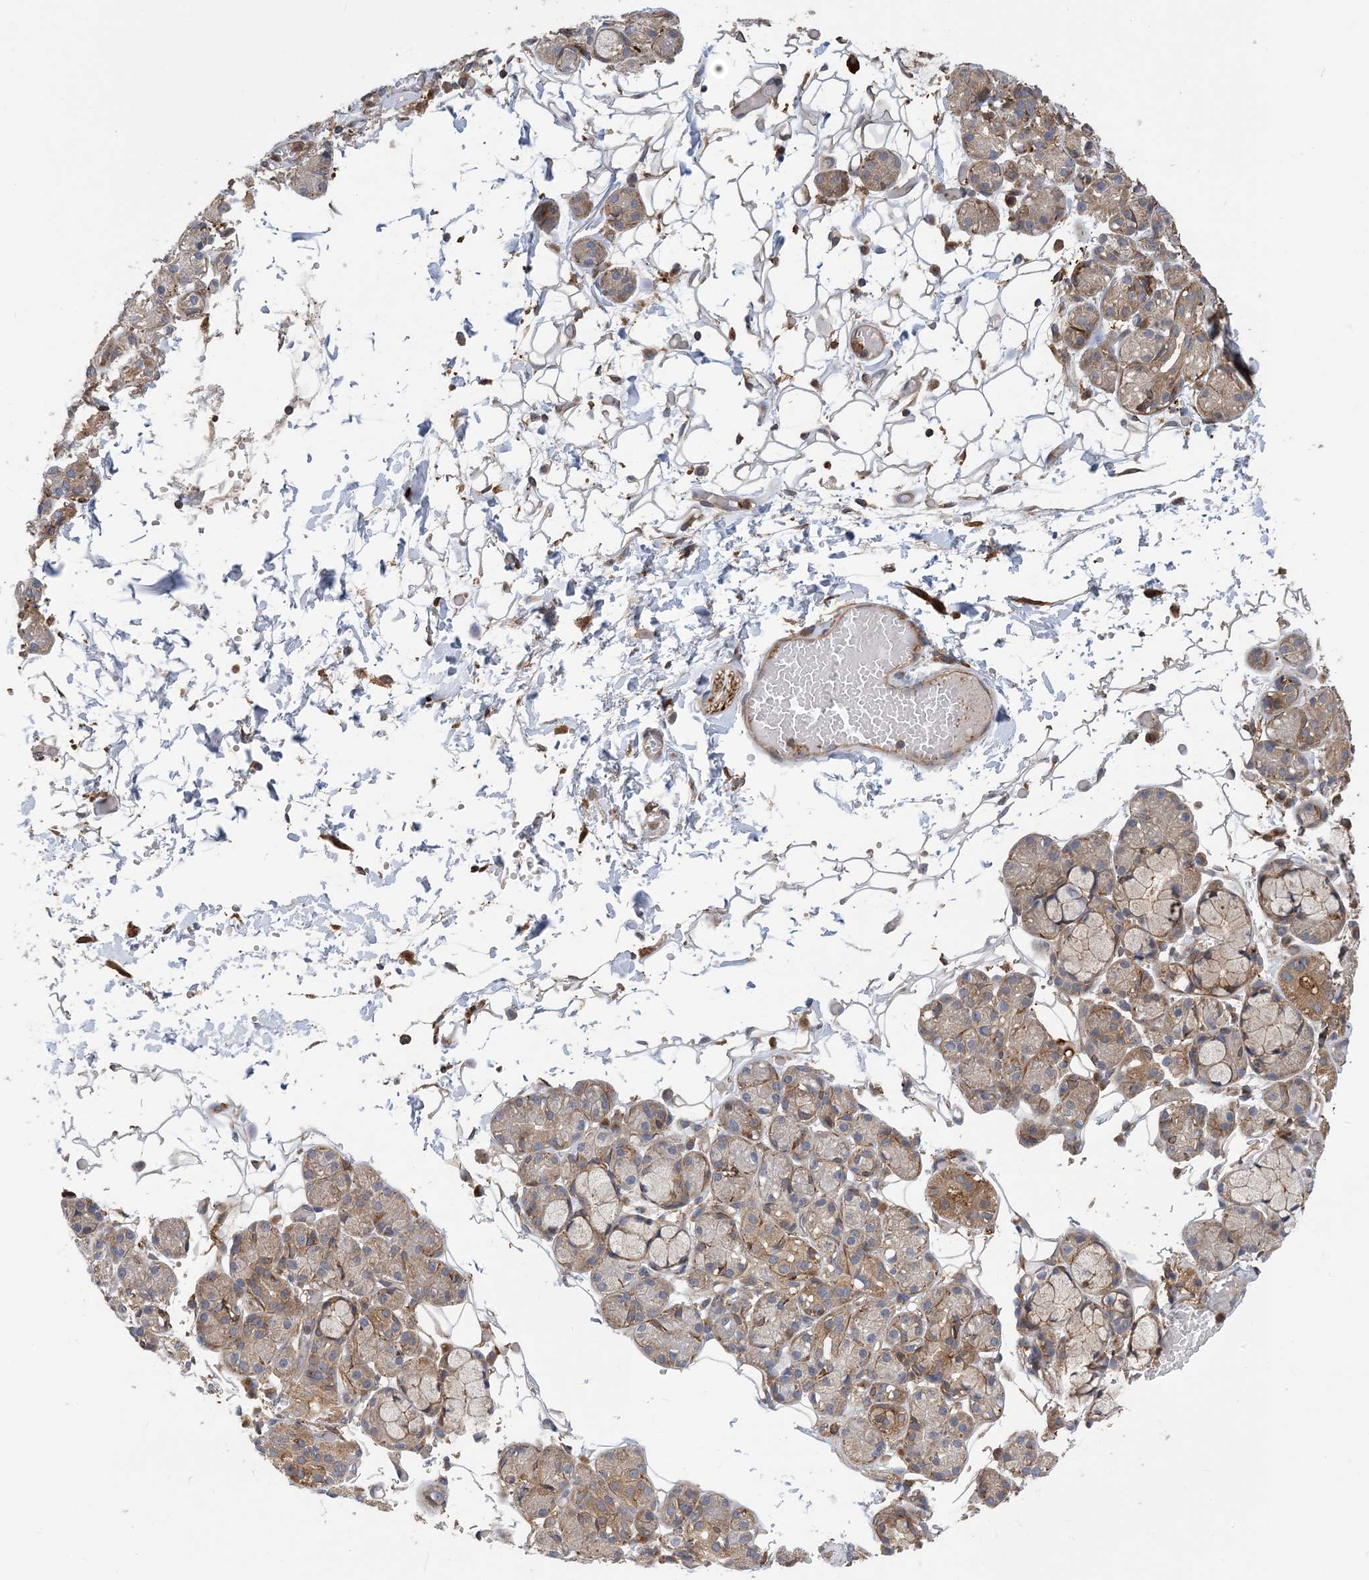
{"staining": {"intensity": "moderate", "quantity": "<25%", "location": "cytoplasmic/membranous"}, "tissue": "salivary gland", "cell_type": "Glandular cells", "image_type": "normal", "snomed": [{"axis": "morphology", "description": "Normal tissue, NOS"}, {"axis": "topography", "description": "Salivary gland"}], "caption": "This micrograph demonstrates normal salivary gland stained with IHC to label a protein in brown. The cytoplasmic/membranous of glandular cells show moderate positivity for the protein. Nuclei are counter-stained blue.", "gene": "HS1BP3", "patient": {"sex": "male", "age": 63}}